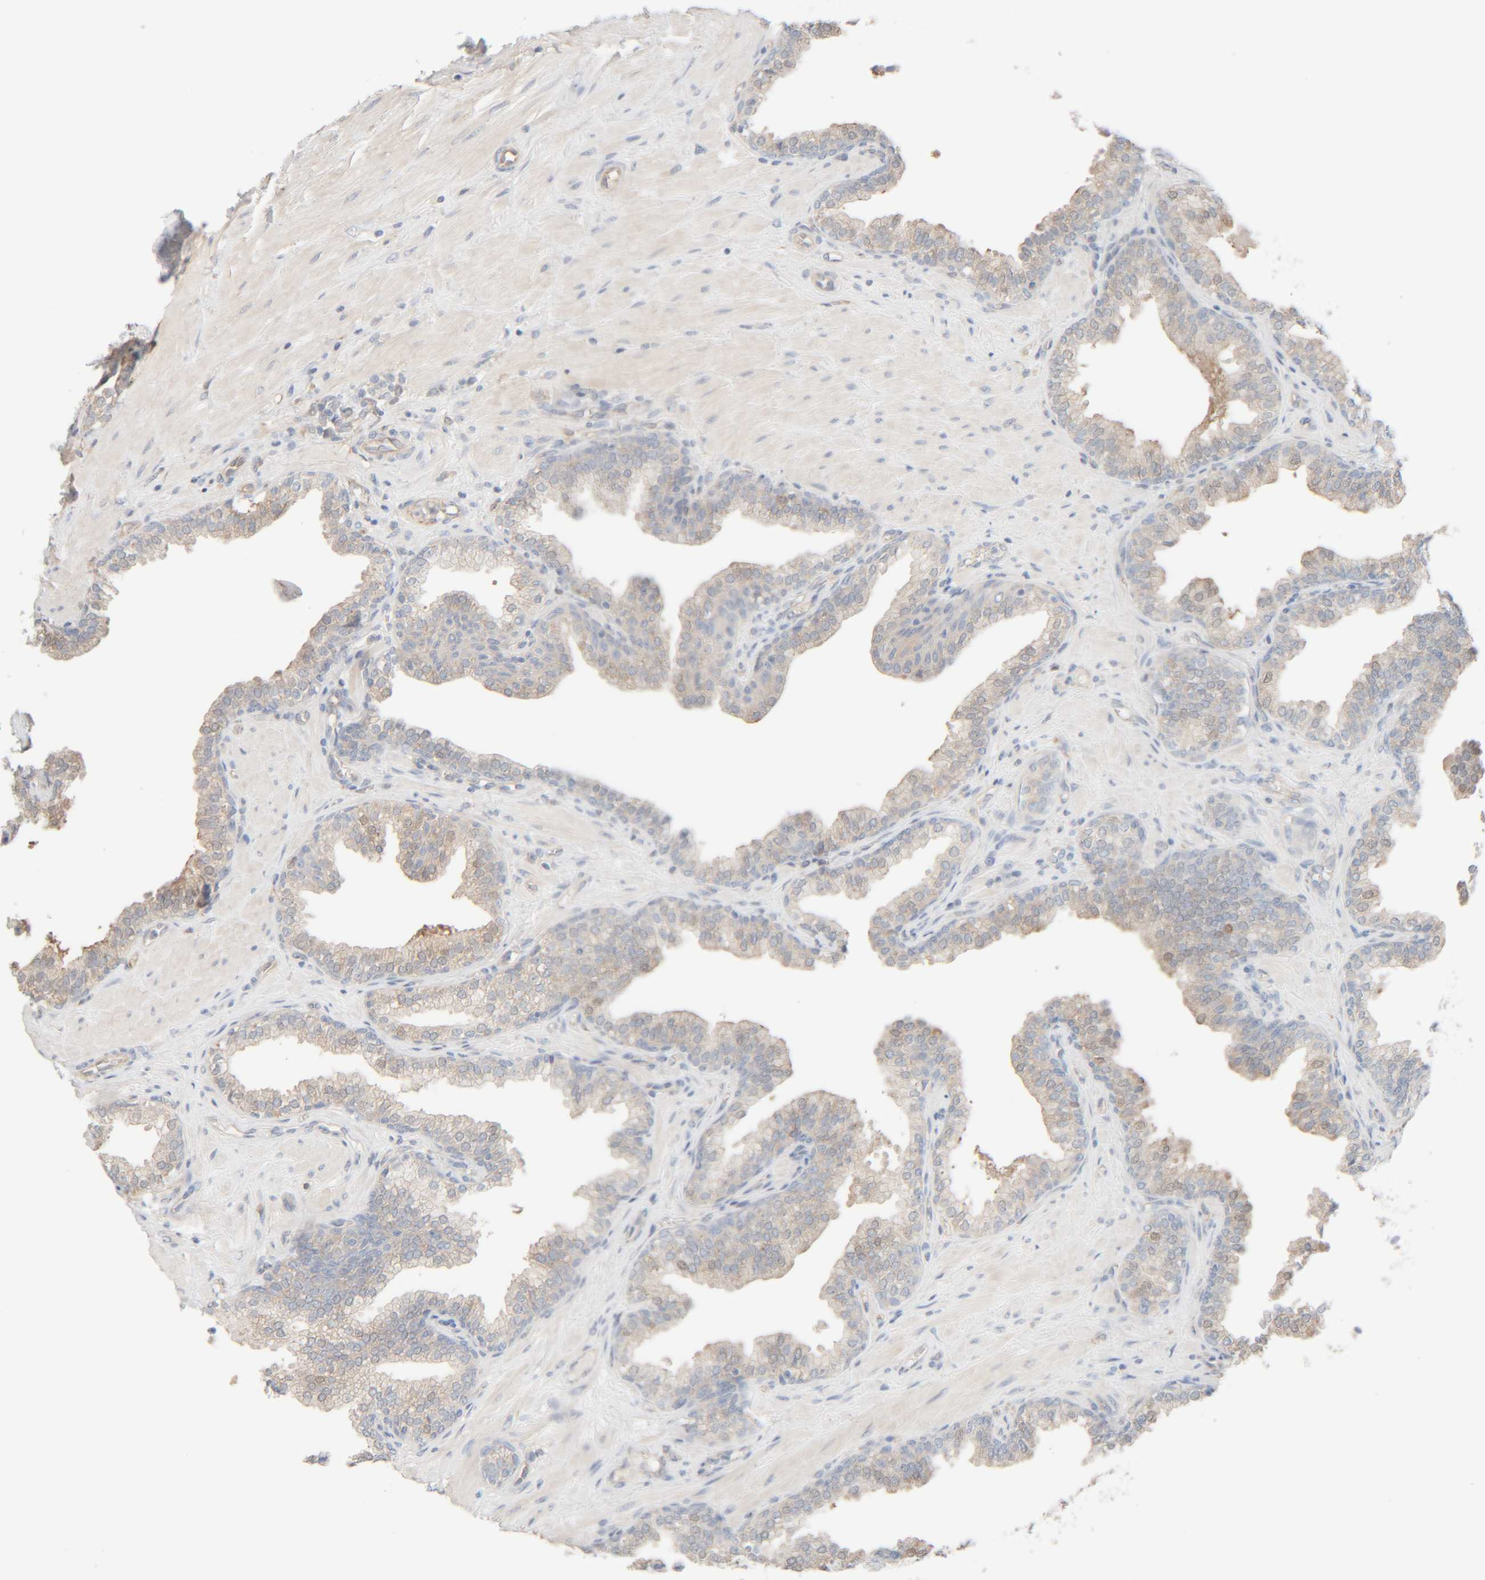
{"staining": {"intensity": "negative", "quantity": "none", "location": "none"}, "tissue": "prostate cancer", "cell_type": "Tumor cells", "image_type": "cancer", "snomed": [{"axis": "morphology", "description": "Adenocarcinoma, High grade"}, {"axis": "topography", "description": "Prostate"}], "caption": "Prostate adenocarcinoma (high-grade) was stained to show a protein in brown. There is no significant expression in tumor cells. Nuclei are stained in blue.", "gene": "TMEM192", "patient": {"sex": "male", "age": 52}}